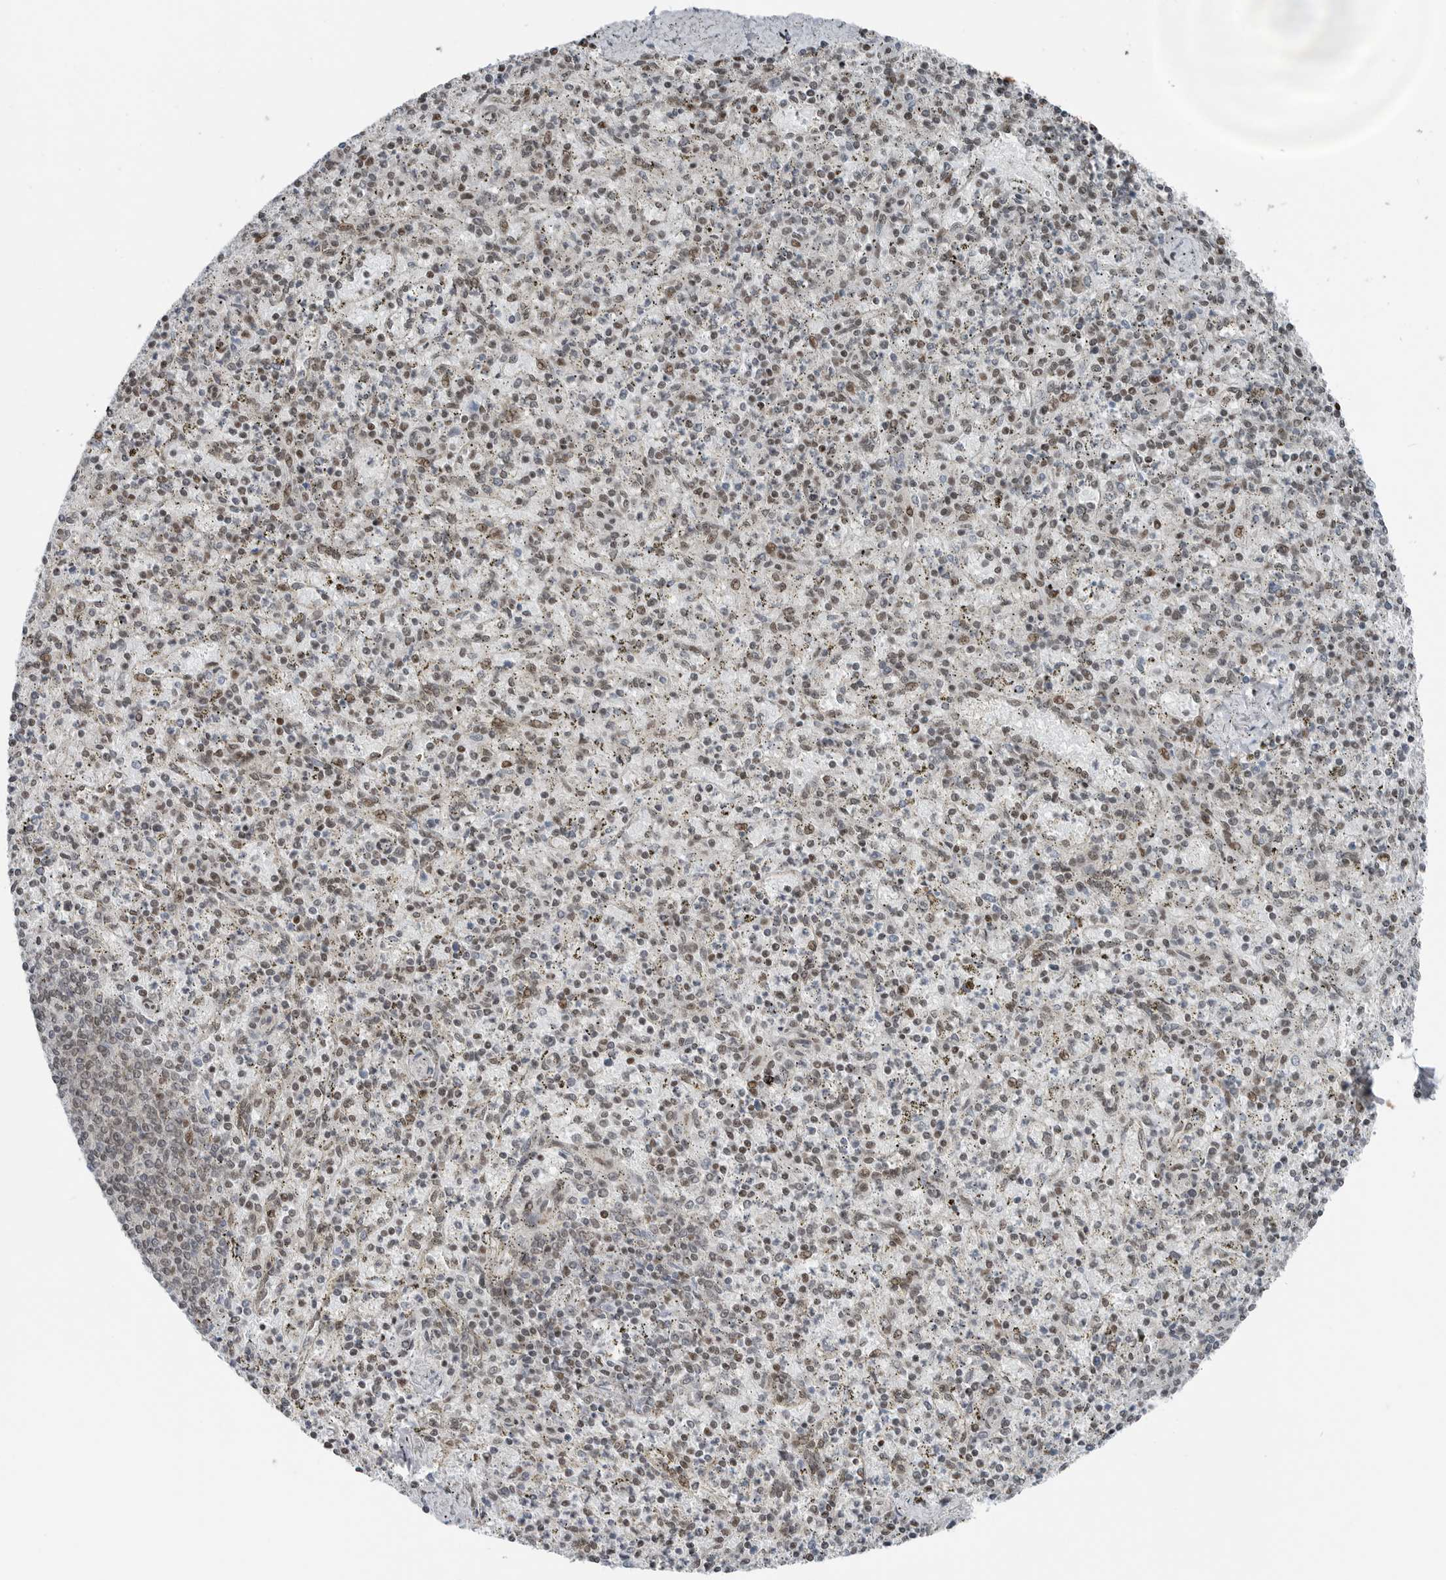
{"staining": {"intensity": "moderate", "quantity": "25%-75%", "location": "nuclear"}, "tissue": "spleen", "cell_type": "Cells in red pulp", "image_type": "normal", "snomed": [{"axis": "morphology", "description": "Normal tissue, NOS"}, {"axis": "topography", "description": "Spleen"}], "caption": "Immunohistochemistry (IHC) image of normal spleen: spleen stained using immunohistochemistry (IHC) exhibits medium levels of moderate protein expression localized specifically in the nuclear of cells in red pulp, appearing as a nuclear brown color.", "gene": "BLZF1", "patient": {"sex": "male", "age": 72}}